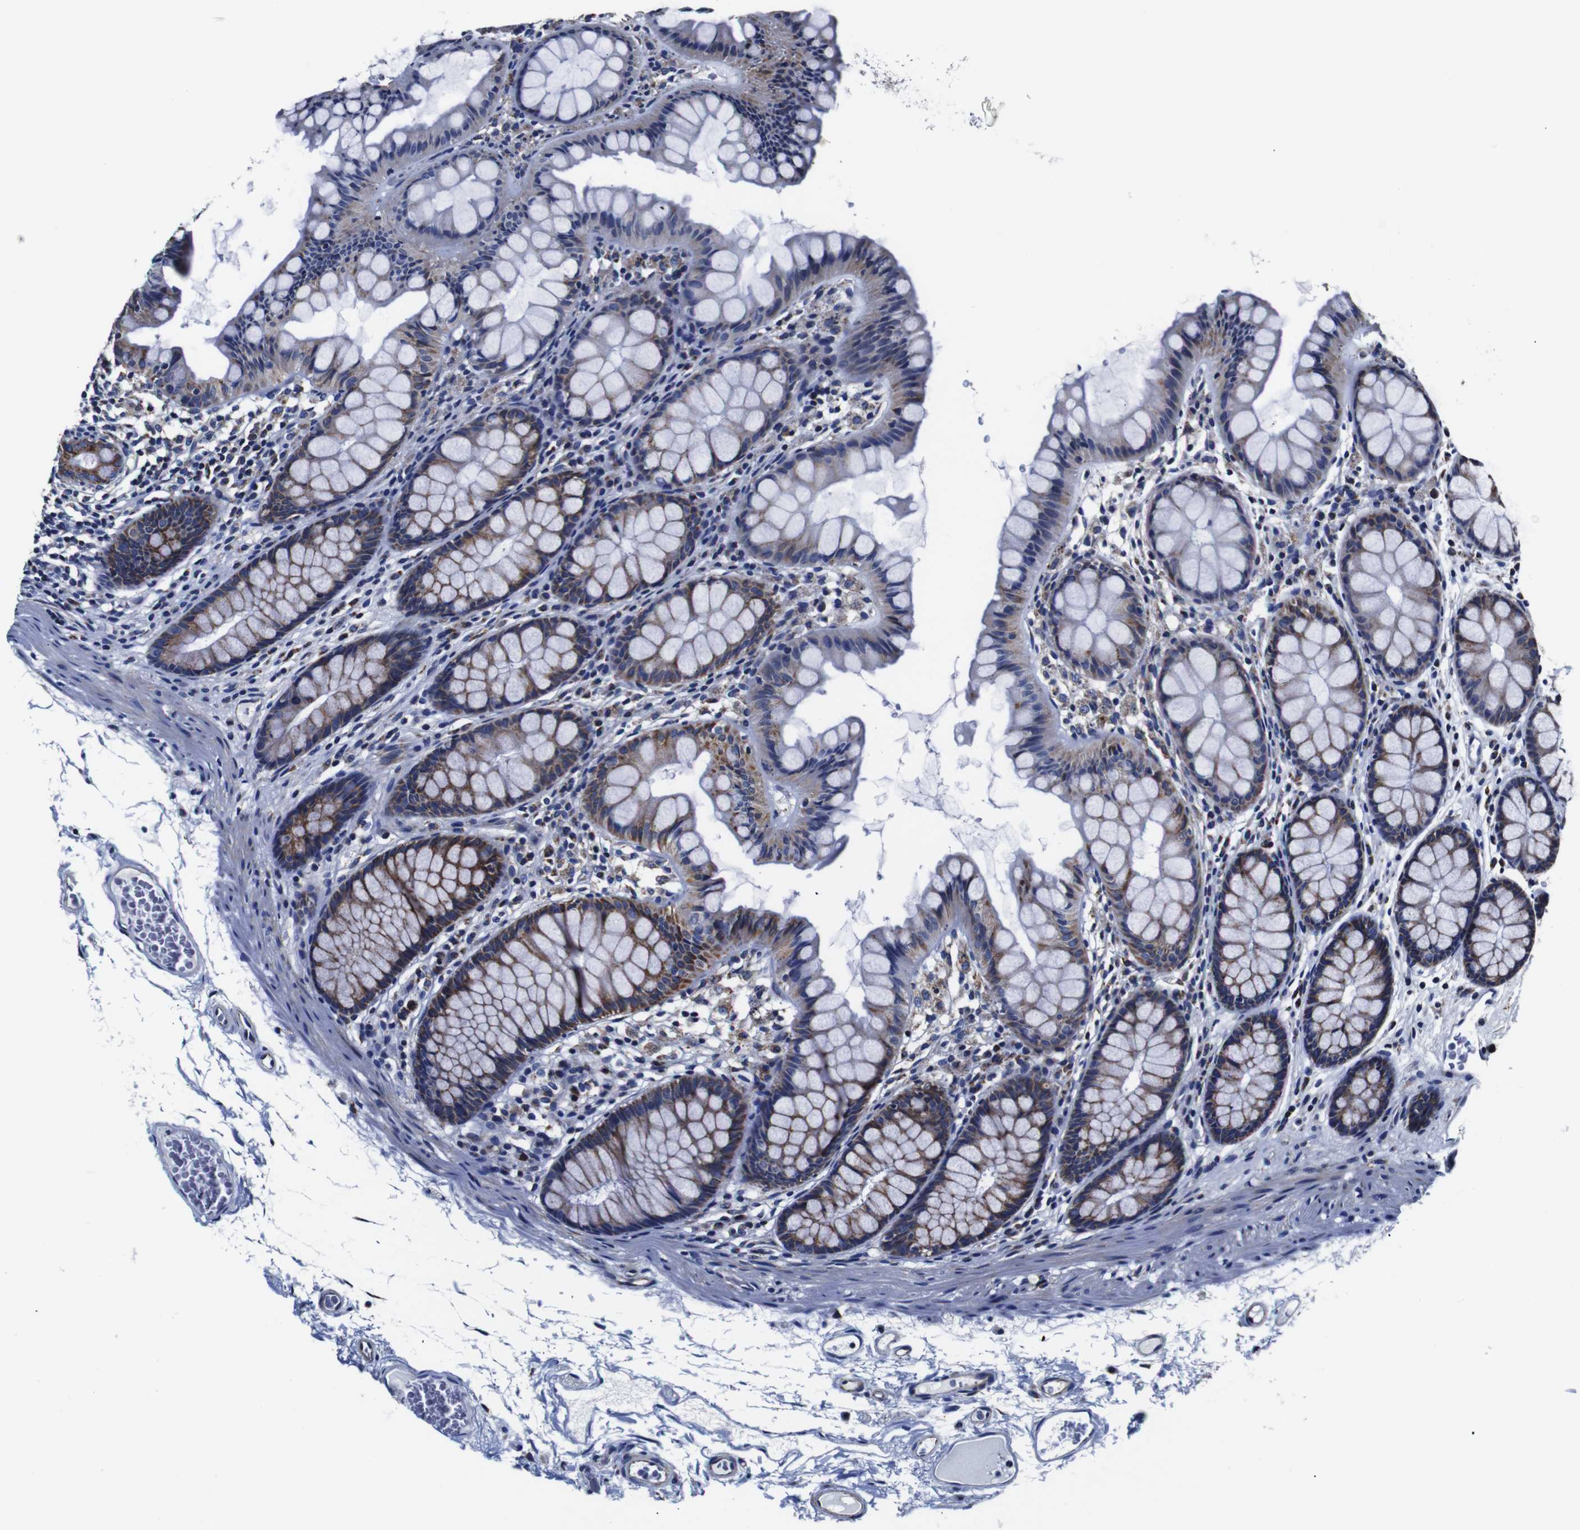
{"staining": {"intensity": "weak", "quantity": "25%-75%", "location": "cytoplasmic/membranous"}, "tissue": "colon", "cell_type": "Endothelial cells", "image_type": "normal", "snomed": [{"axis": "morphology", "description": "Normal tissue, NOS"}, {"axis": "topography", "description": "Colon"}], "caption": "Immunohistochemistry (IHC) of benign colon demonstrates low levels of weak cytoplasmic/membranous positivity in approximately 25%-75% of endothelial cells. The staining is performed using DAB (3,3'-diaminobenzidine) brown chromogen to label protein expression. The nuclei are counter-stained blue using hematoxylin.", "gene": "FKBP9", "patient": {"sex": "female", "age": 55}}